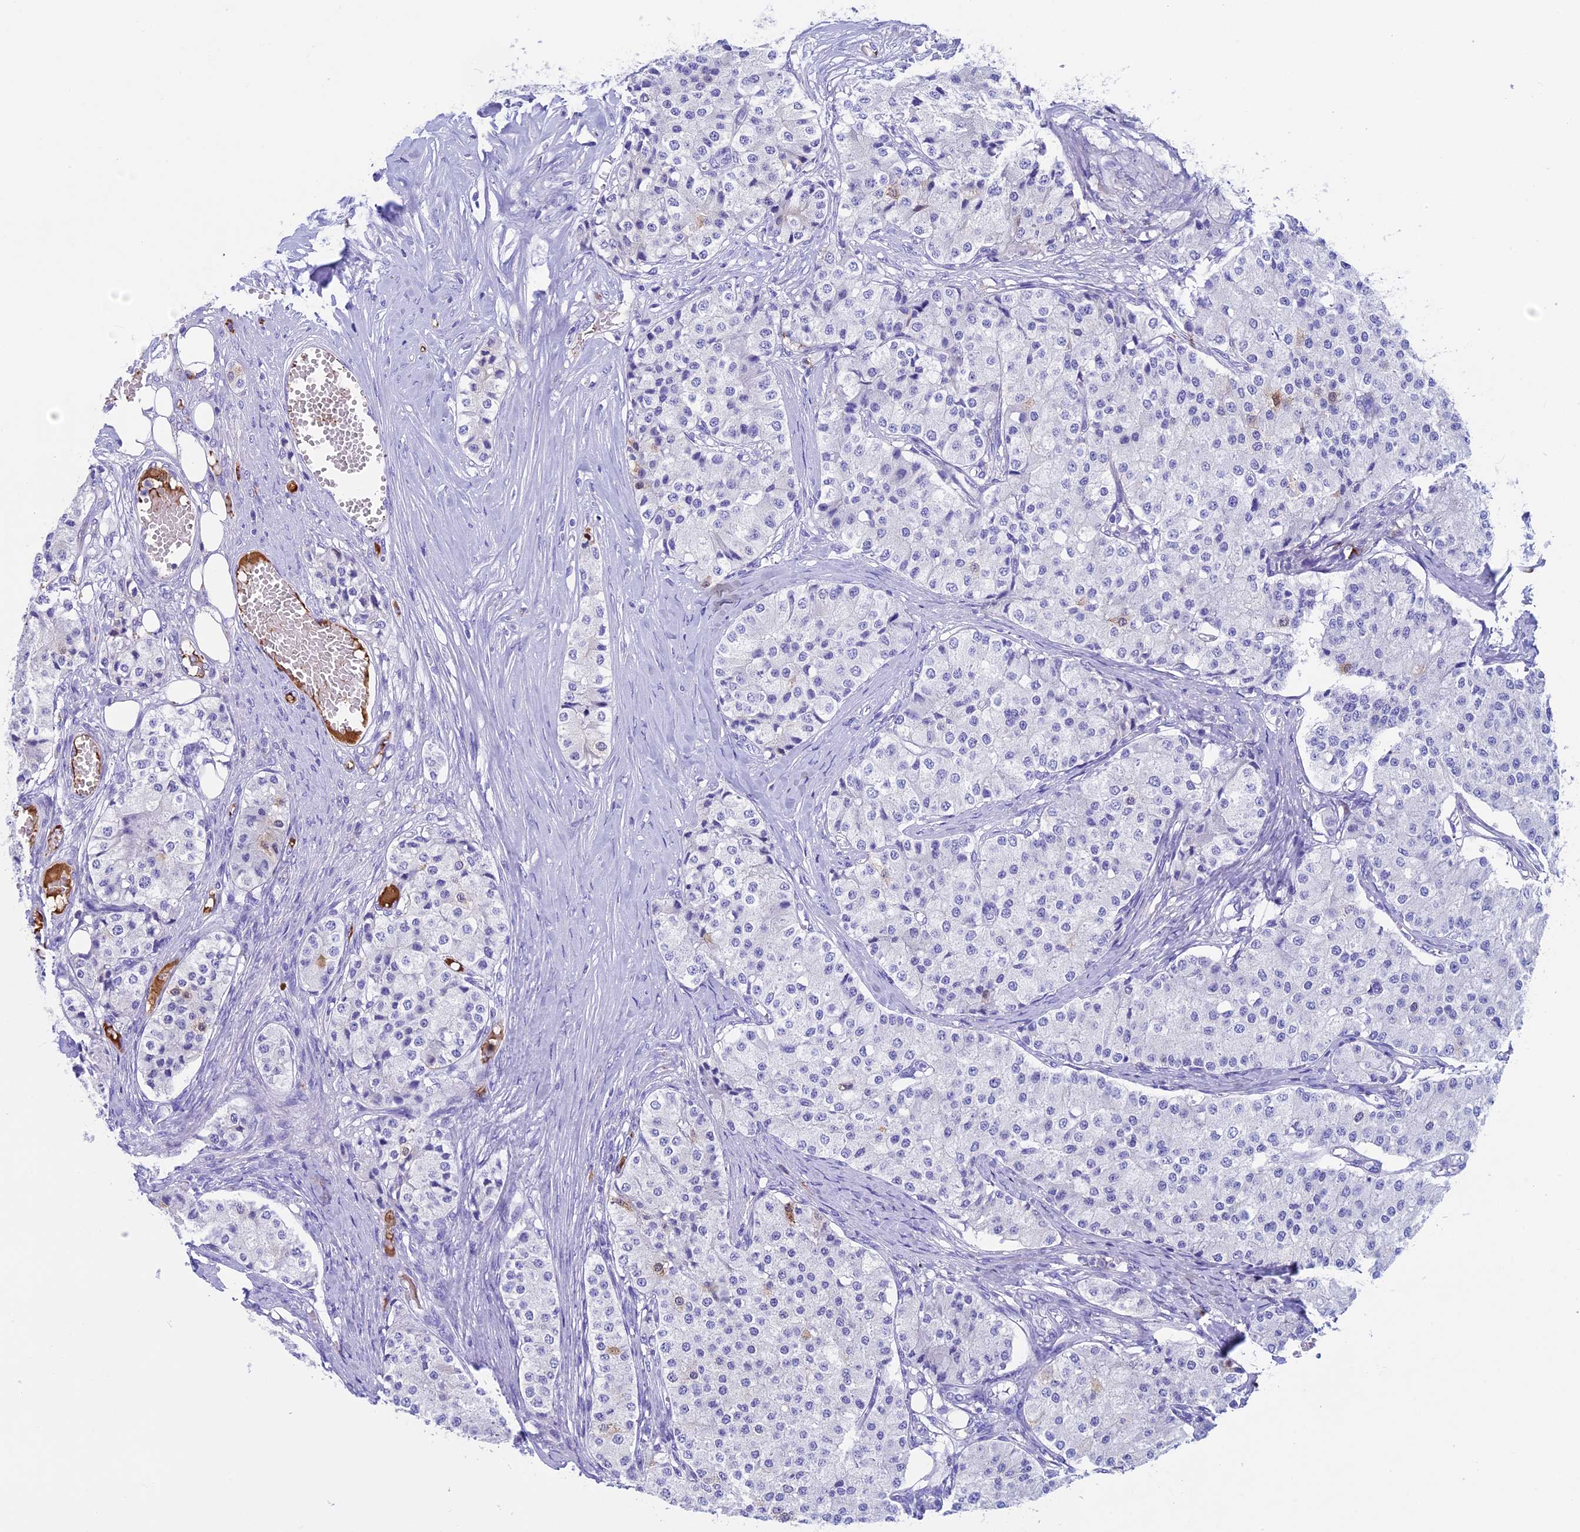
{"staining": {"intensity": "negative", "quantity": "none", "location": "none"}, "tissue": "carcinoid", "cell_type": "Tumor cells", "image_type": "cancer", "snomed": [{"axis": "morphology", "description": "Carcinoid, malignant, NOS"}, {"axis": "topography", "description": "Colon"}], "caption": "Immunohistochemistry of human malignant carcinoid reveals no positivity in tumor cells.", "gene": "IGSF6", "patient": {"sex": "female", "age": 52}}